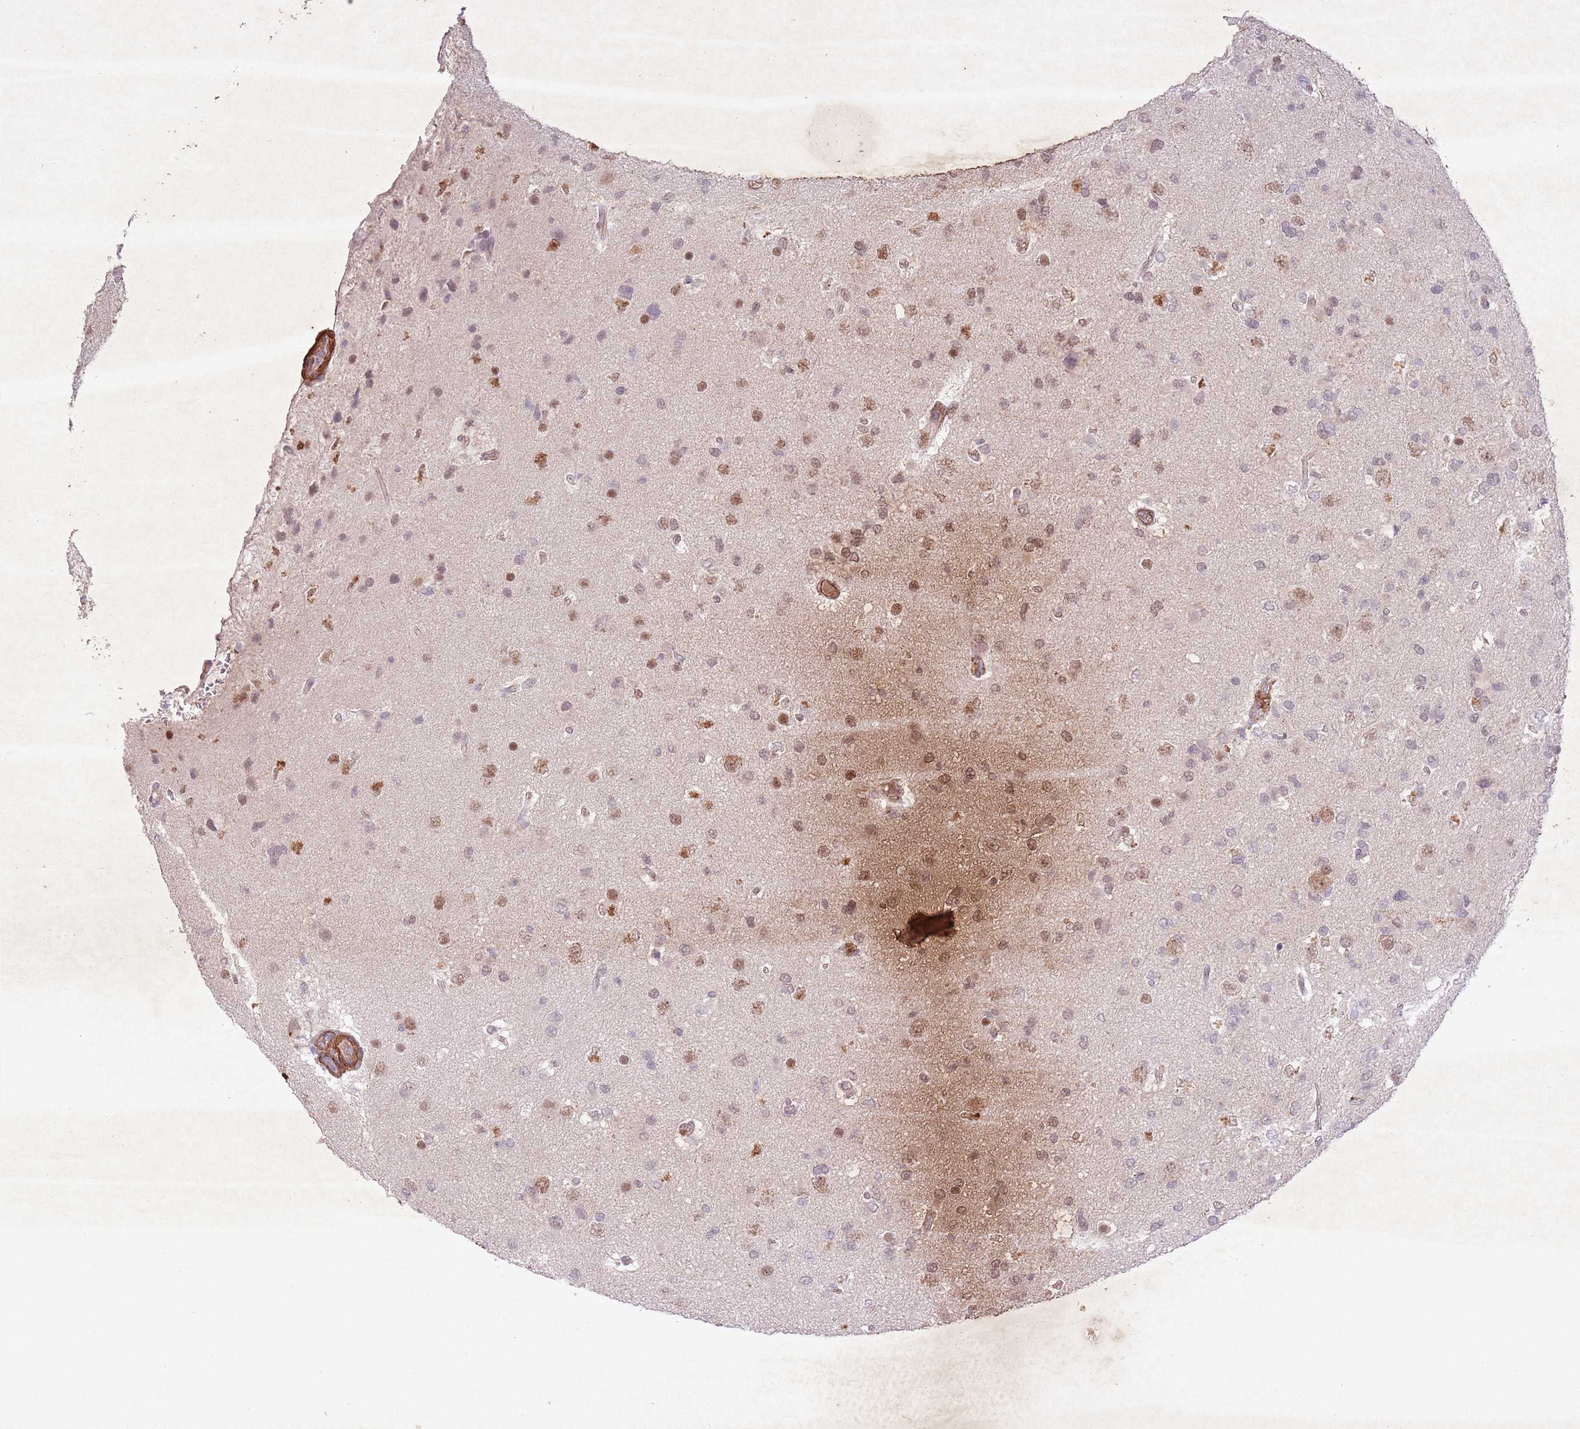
{"staining": {"intensity": "moderate", "quantity": "25%-75%", "location": "nuclear"}, "tissue": "glioma", "cell_type": "Tumor cells", "image_type": "cancer", "snomed": [{"axis": "morphology", "description": "Glioma, malignant, High grade"}, {"axis": "topography", "description": "Brain"}], "caption": "The immunohistochemical stain labels moderate nuclear expression in tumor cells of glioma tissue.", "gene": "CCNI", "patient": {"sex": "male", "age": 53}}